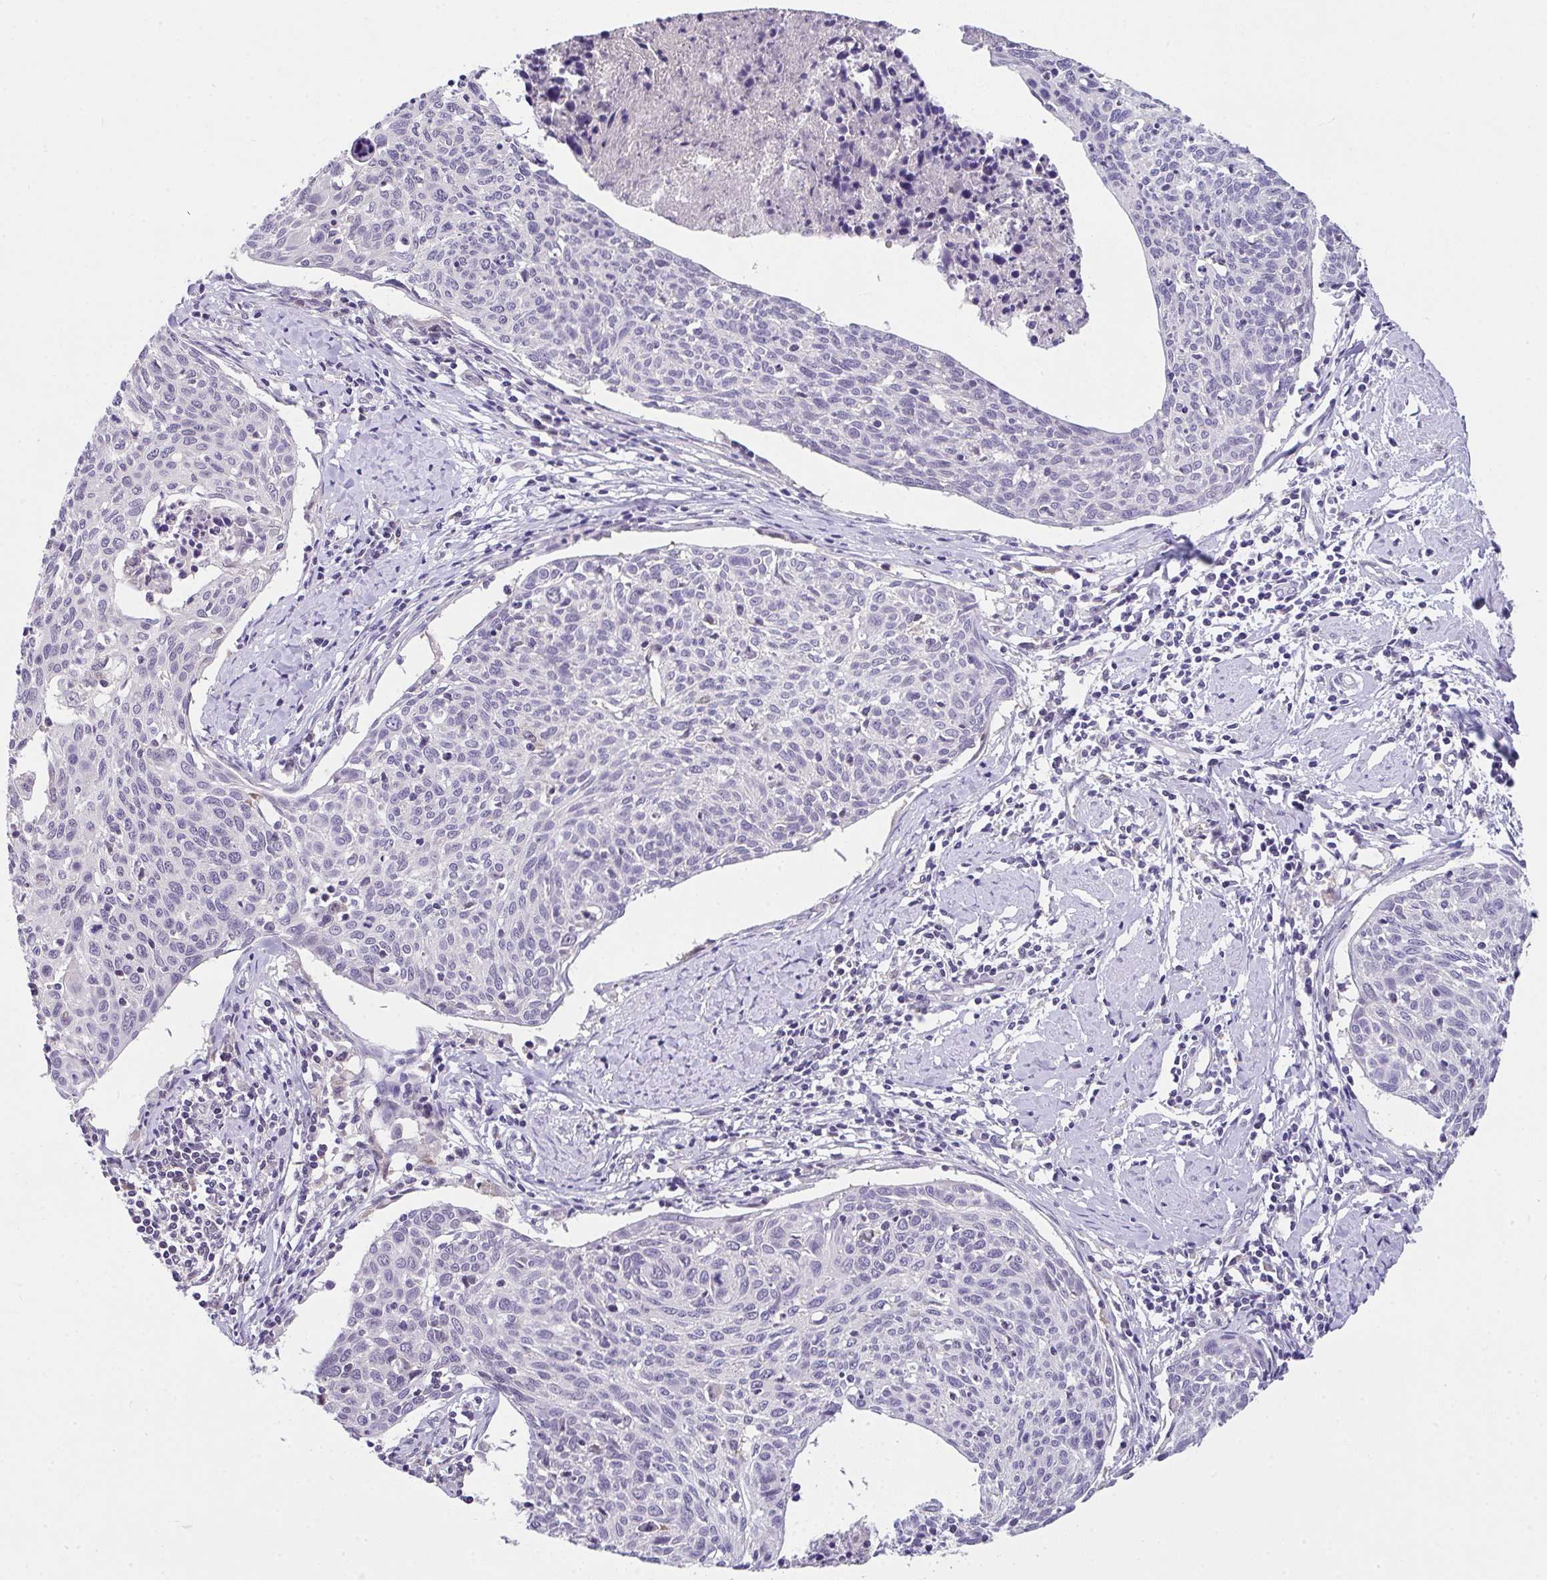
{"staining": {"intensity": "negative", "quantity": "none", "location": "none"}, "tissue": "cervical cancer", "cell_type": "Tumor cells", "image_type": "cancer", "snomed": [{"axis": "morphology", "description": "Squamous cell carcinoma, NOS"}, {"axis": "topography", "description": "Cervix"}], "caption": "Cervical cancer (squamous cell carcinoma) was stained to show a protein in brown. There is no significant expression in tumor cells. (IHC, brightfield microscopy, high magnification).", "gene": "GLTPD2", "patient": {"sex": "female", "age": 49}}